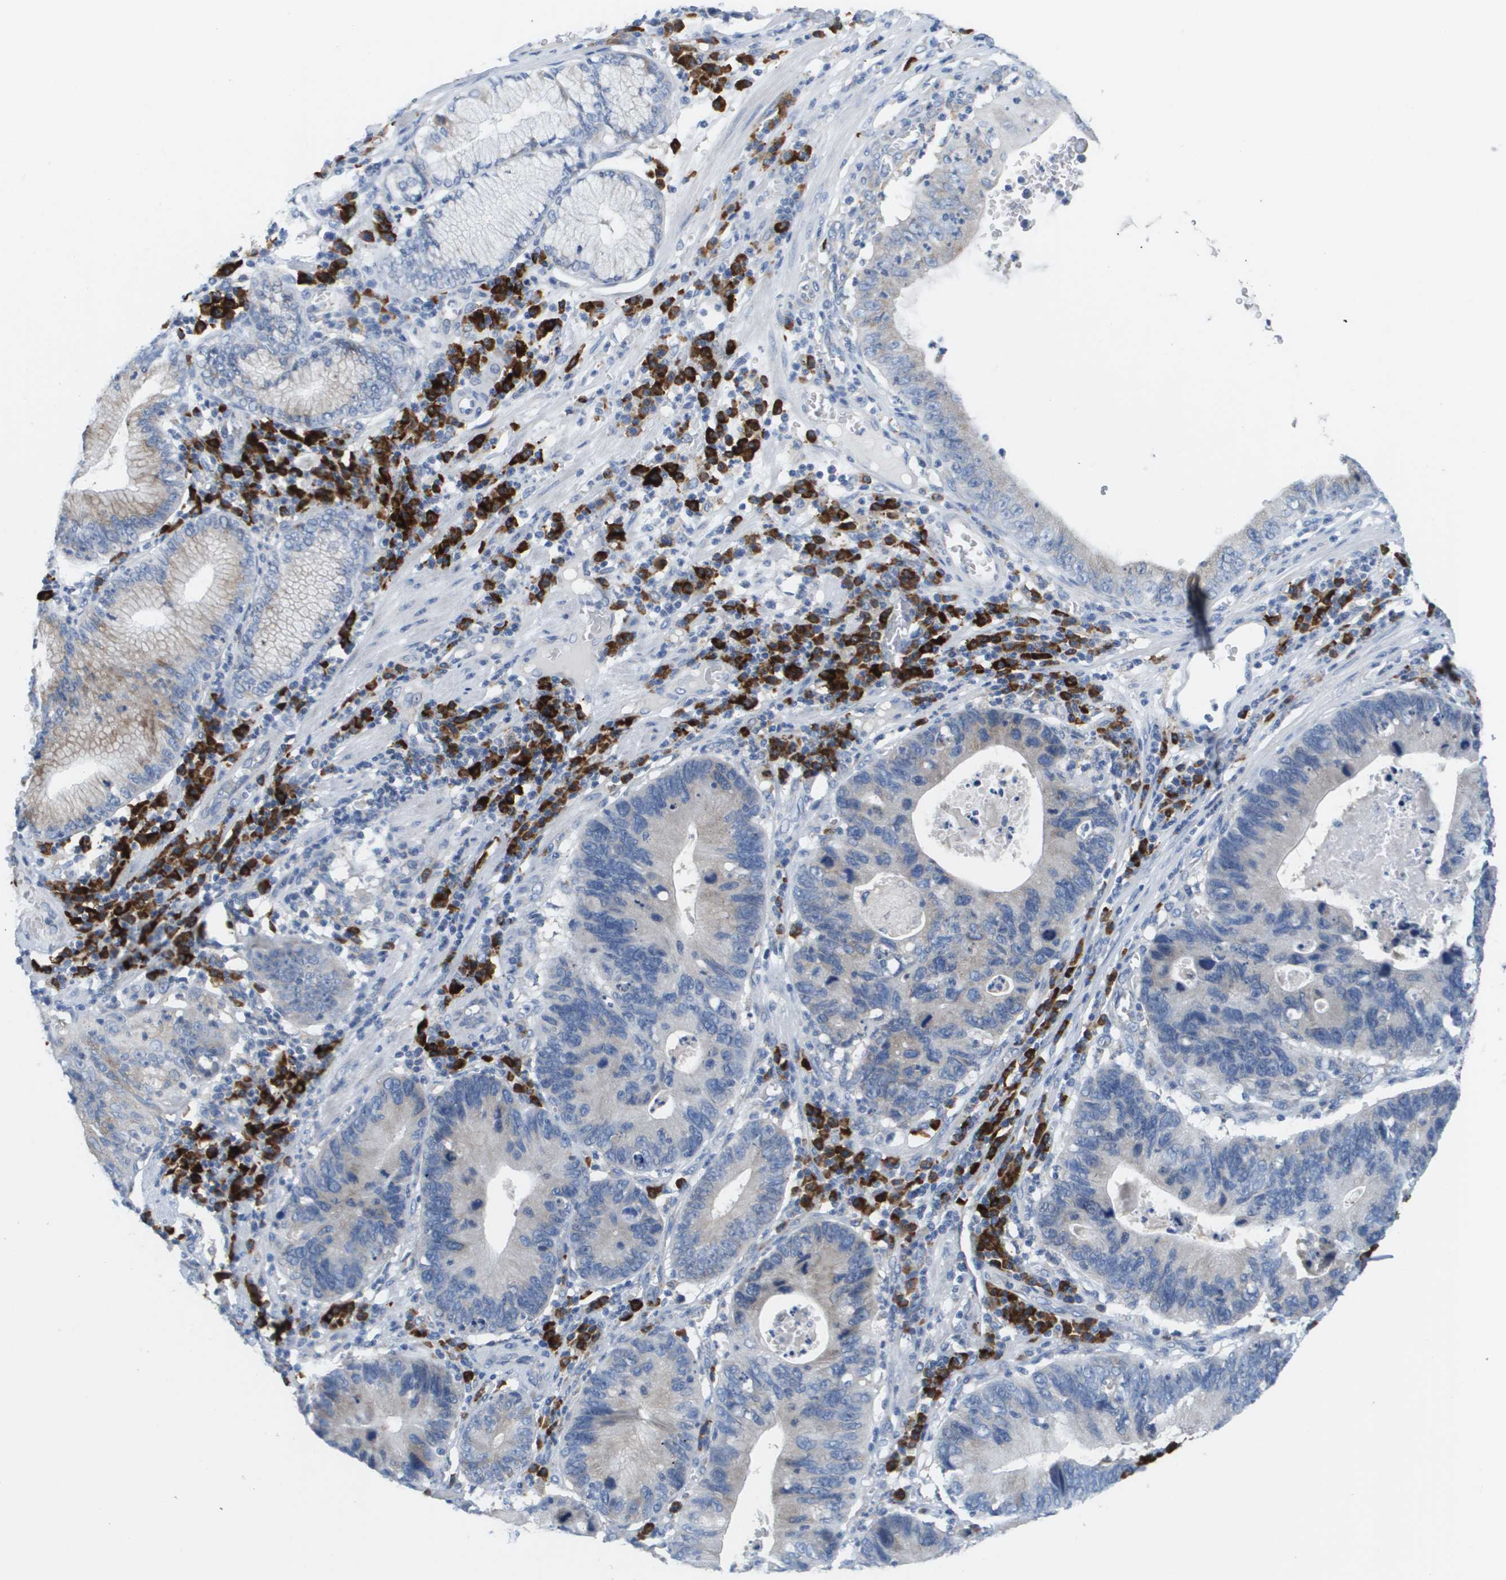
{"staining": {"intensity": "weak", "quantity": "<25%", "location": "cytoplasmic/membranous"}, "tissue": "stomach cancer", "cell_type": "Tumor cells", "image_type": "cancer", "snomed": [{"axis": "morphology", "description": "Adenocarcinoma, NOS"}, {"axis": "topography", "description": "Stomach"}], "caption": "The IHC histopathology image has no significant expression in tumor cells of stomach adenocarcinoma tissue.", "gene": "CD3G", "patient": {"sex": "male", "age": 59}}